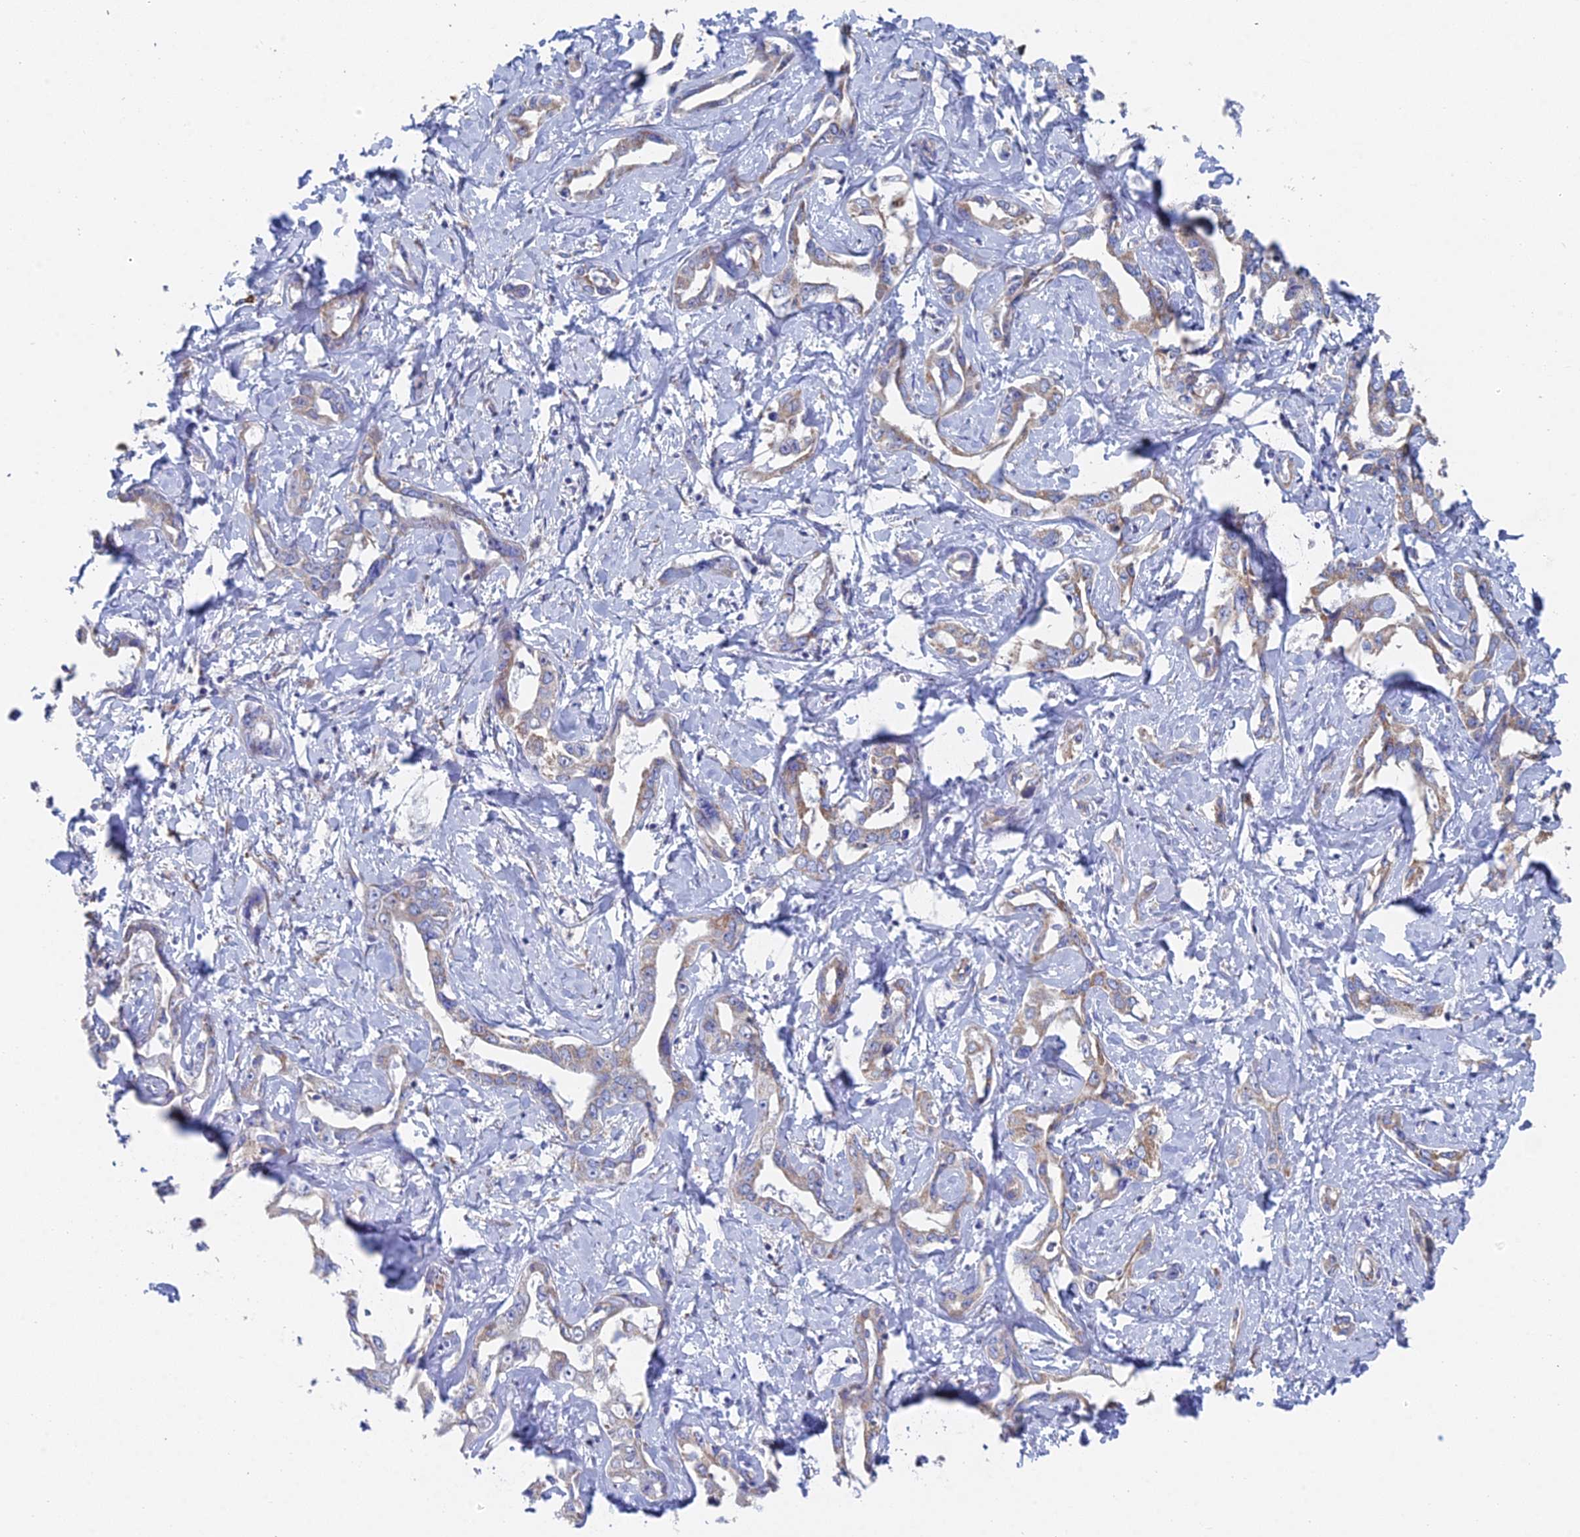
{"staining": {"intensity": "moderate", "quantity": "25%-75%", "location": "cytoplasmic/membranous"}, "tissue": "liver cancer", "cell_type": "Tumor cells", "image_type": "cancer", "snomed": [{"axis": "morphology", "description": "Cholangiocarcinoma"}, {"axis": "topography", "description": "Liver"}], "caption": "Tumor cells reveal medium levels of moderate cytoplasmic/membranous staining in approximately 25%-75% of cells in liver cancer. The staining is performed using DAB brown chromogen to label protein expression. The nuclei are counter-stained blue using hematoxylin.", "gene": "CRACR2B", "patient": {"sex": "male", "age": 59}}